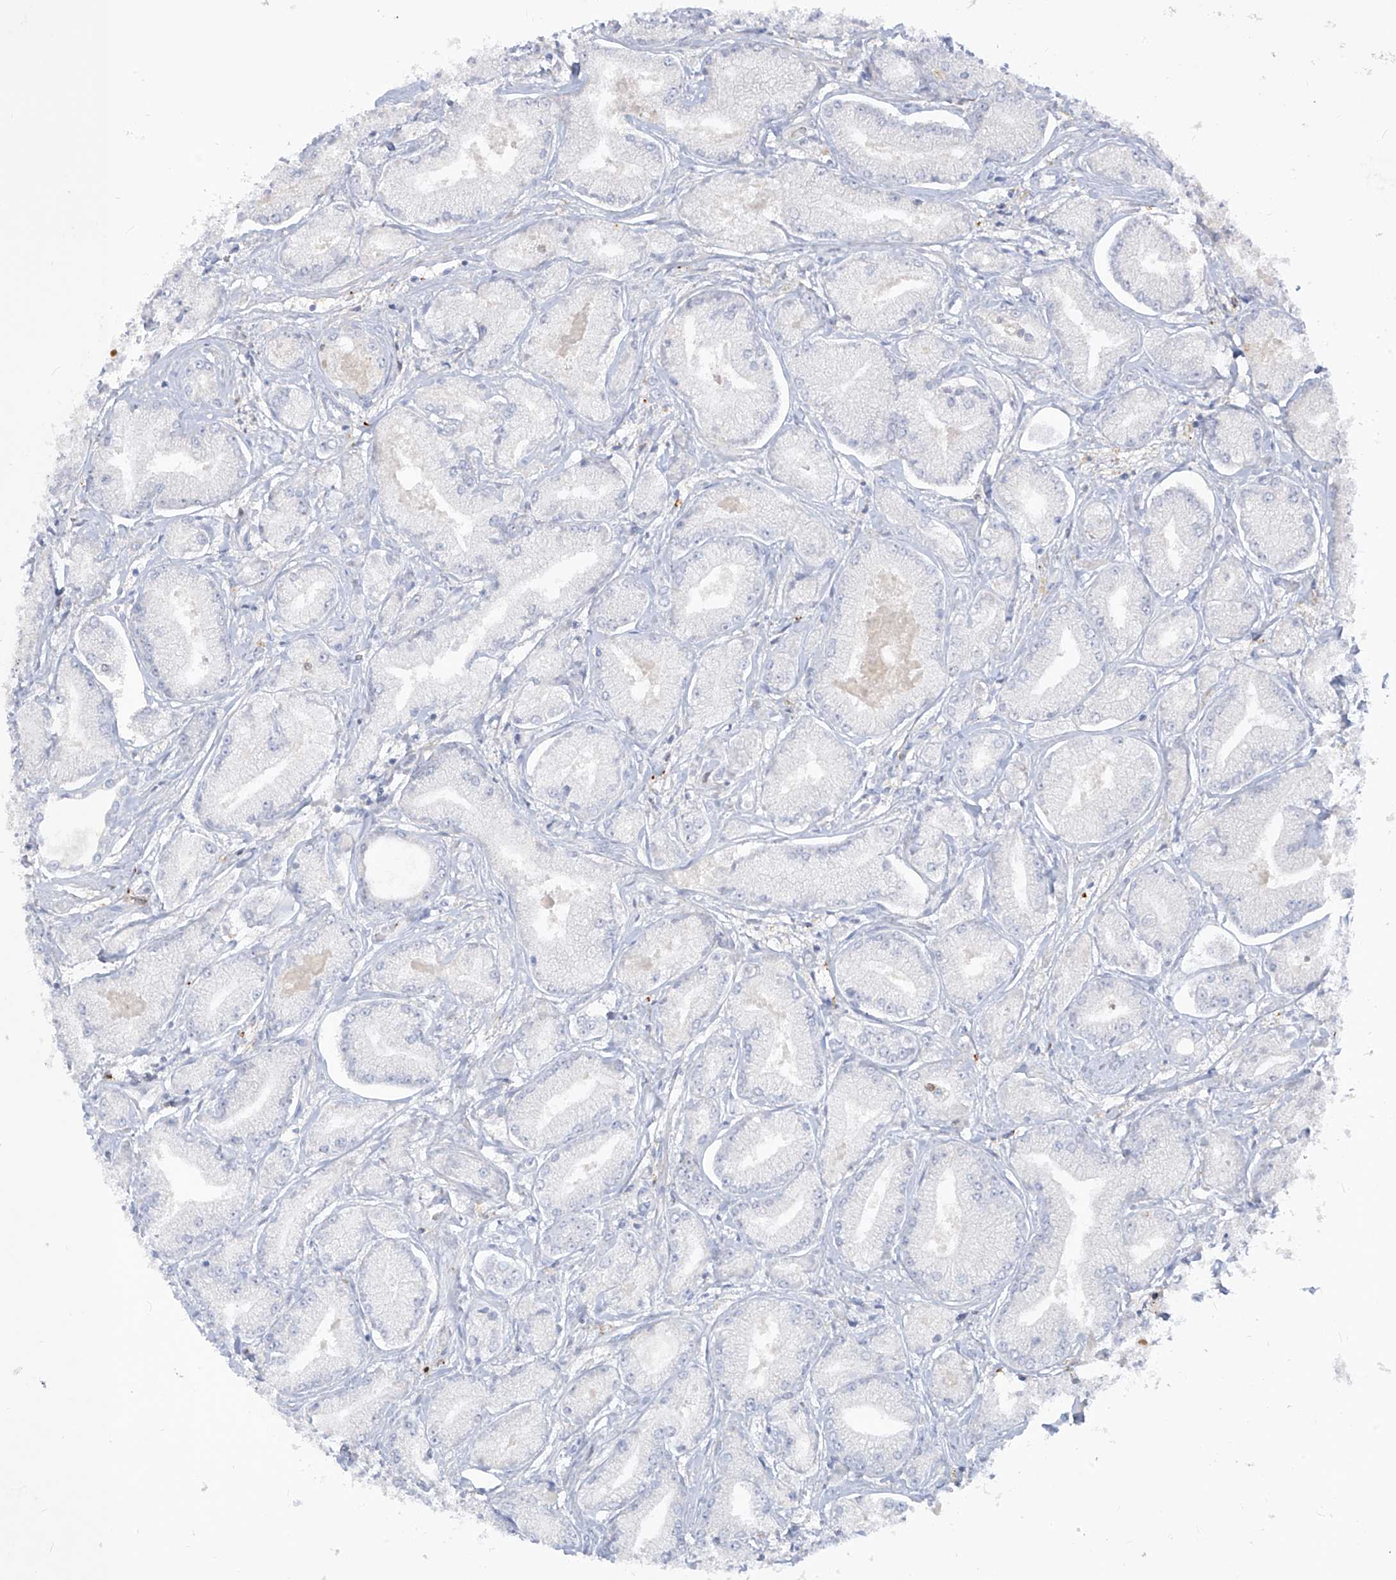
{"staining": {"intensity": "negative", "quantity": "none", "location": "none"}, "tissue": "prostate cancer", "cell_type": "Tumor cells", "image_type": "cancer", "snomed": [{"axis": "morphology", "description": "Adenocarcinoma, Low grade"}, {"axis": "topography", "description": "Prostate"}], "caption": "There is no significant staining in tumor cells of prostate cancer.", "gene": "NOTO", "patient": {"sex": "male", "age": 60}}